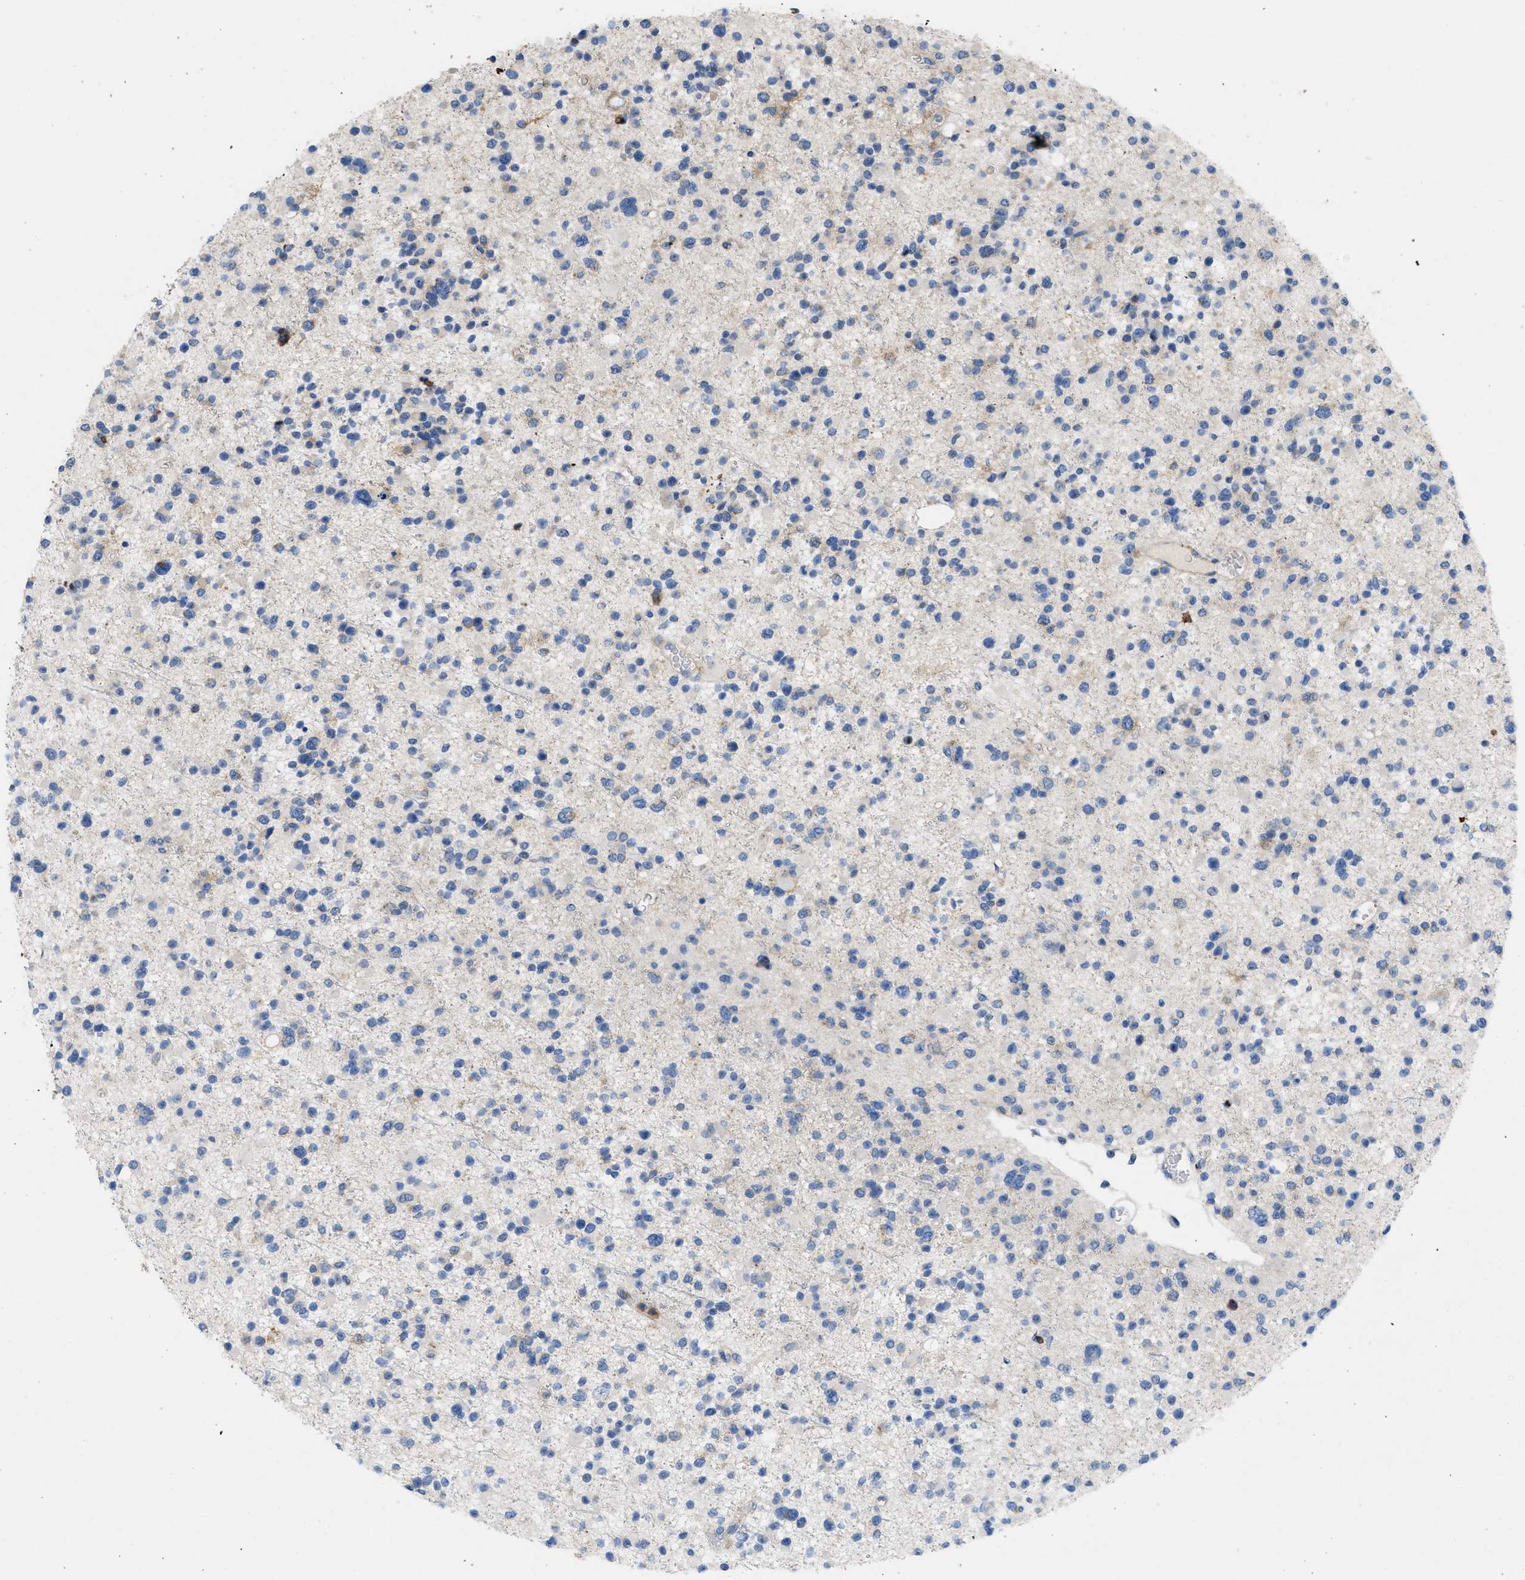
{"staining": {"intensity": "negative", "quantity": "none", "location": "none"}, "tissue": "glioma", "cell_type": "Tumor cells", "image_type": "cancer", "snomed": [{"axis": "morphology", "description": "Glioma, malignant, Low grade"}, {"axis": "topography", "description": "Brain"}], "caption": "DAB (3,3'-diaminobenzidine) immunohistochemical staining of malignant glioma (low-grade) displays no significant expression in tumor cells.", "gene": "PLPPR5", "patient": {"sex": "female", "age": 22}}